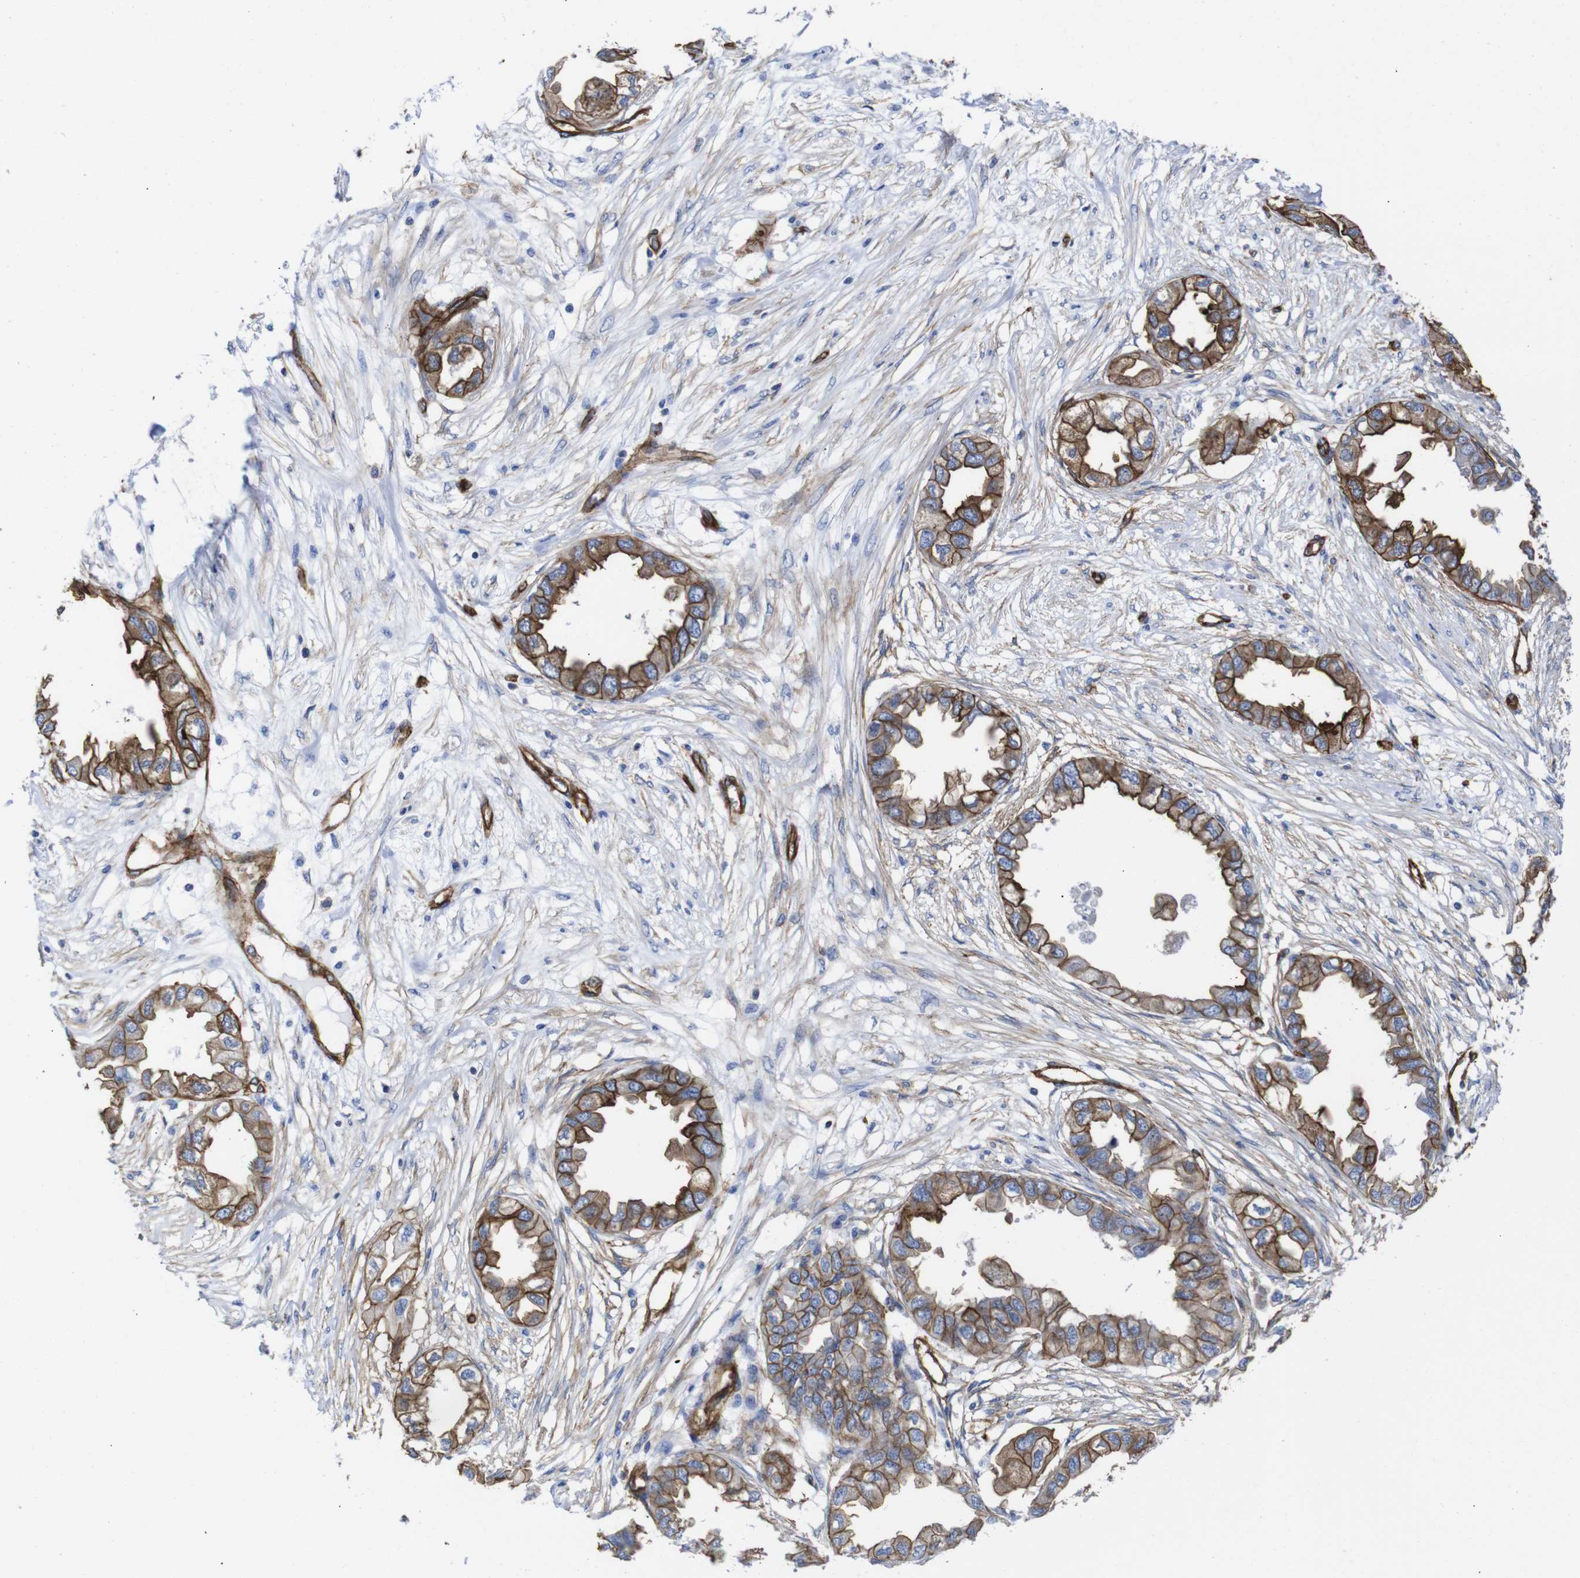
{"staining": {"intensity": "strong", "quantity": ">75%", "location": "cytoplasmic/membranous"}, "tissue": "endometrial cancer", "cell_type": "Tumor cells", "image_type": "cancer", "snomed": [{"axis": "morphology", "description": "Adenocarcinoma, NOS"}, {"axis": "topography", "description": "Endometrium"}], "caption": "Strong cytoplasmic/membranous staining is identified in about >75% of tumor cells in endometrial cancer.", "gene": "SPTBN1", "patient": {"sex": "female", "age": 67}}